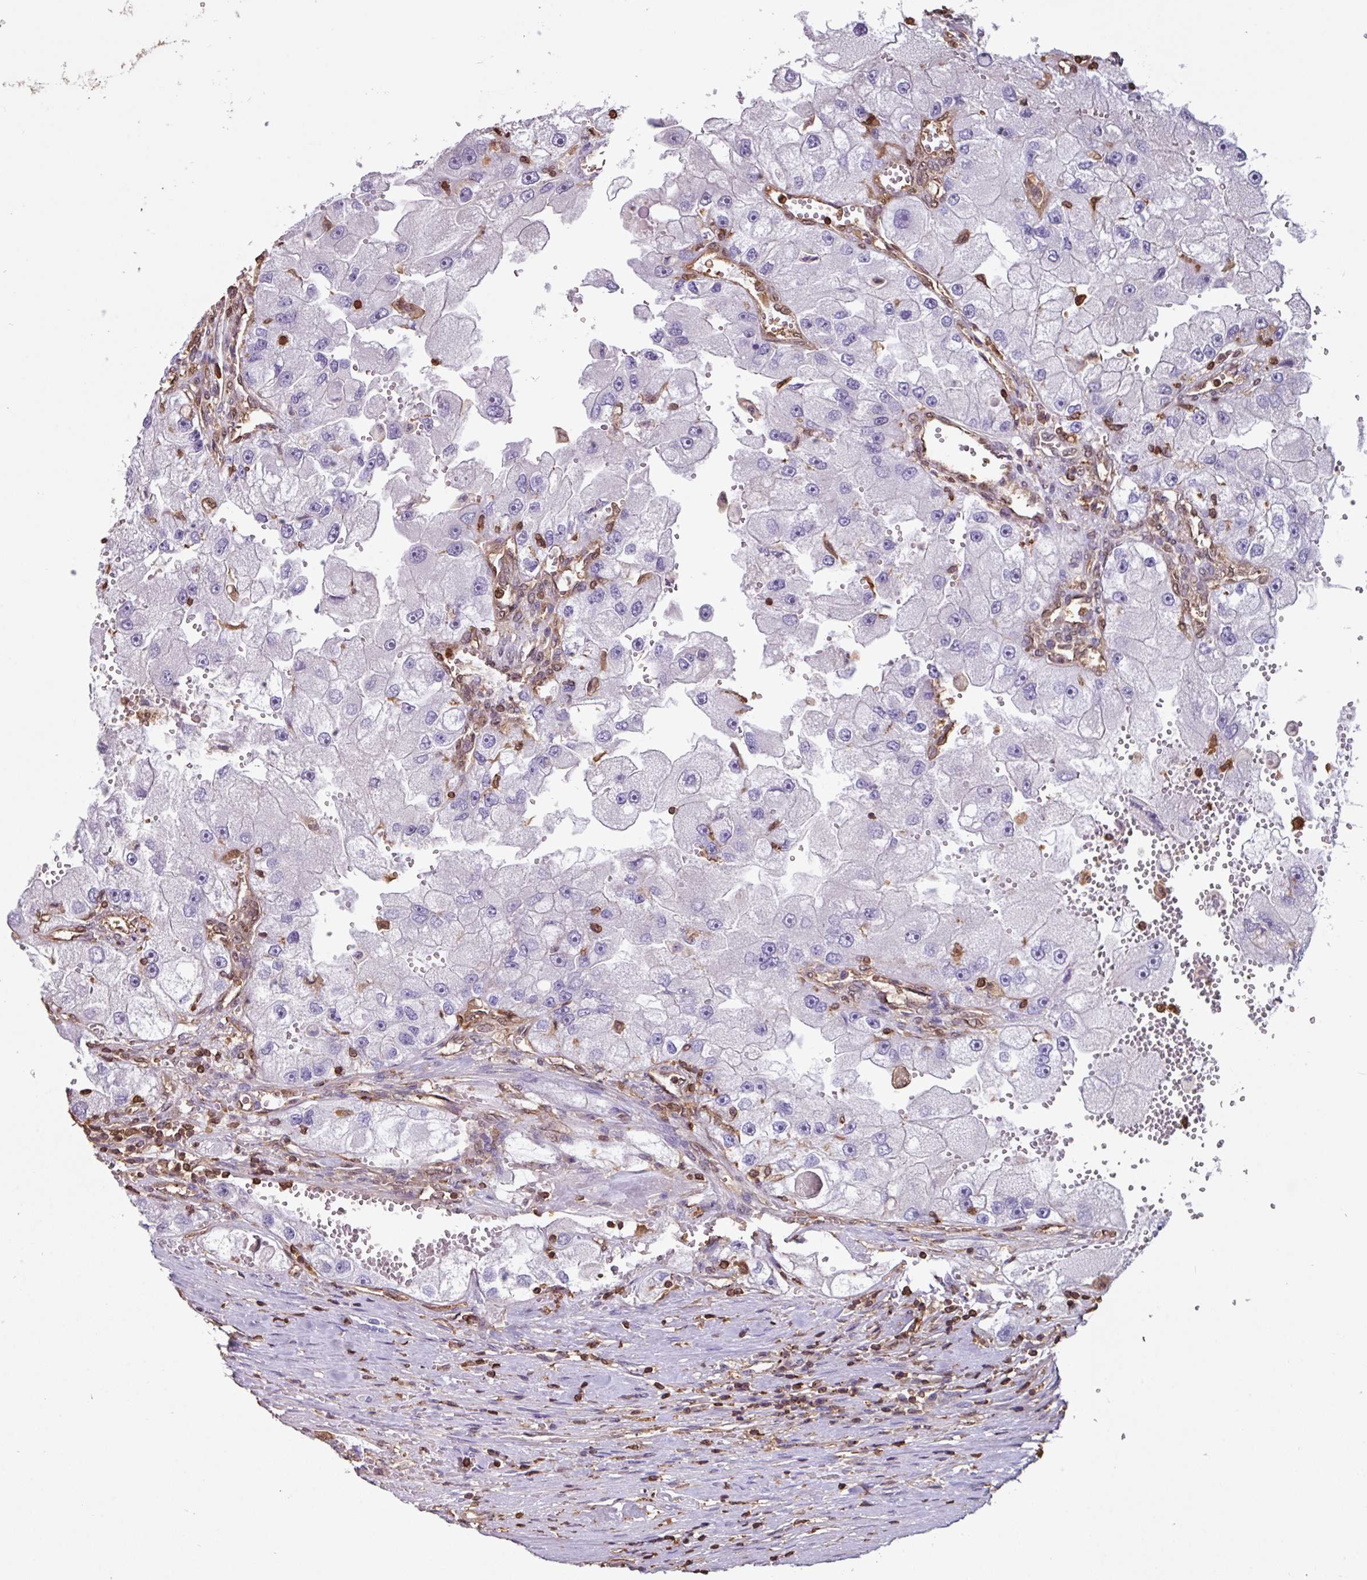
{"staining": {"intensity": "negative", "quantity": "none", "location": "none"}, "tissue": "renal cancer", "cell_type": "Tumor cells", "image_type": "cancer", "snomed": [{"axis": "morphology", "description": "Adenocarcinoma, NOS"}, {"axis": "topography", "description": "Kidney"}], "caption": "DAB (3,3'-diaminobenzidine) immunohistochemical staining of human renal cancer exhibits no significant positivity in tumor cells.", "gene": "ARHGDIB", "patient": {"sex": "male", "age": 63}}